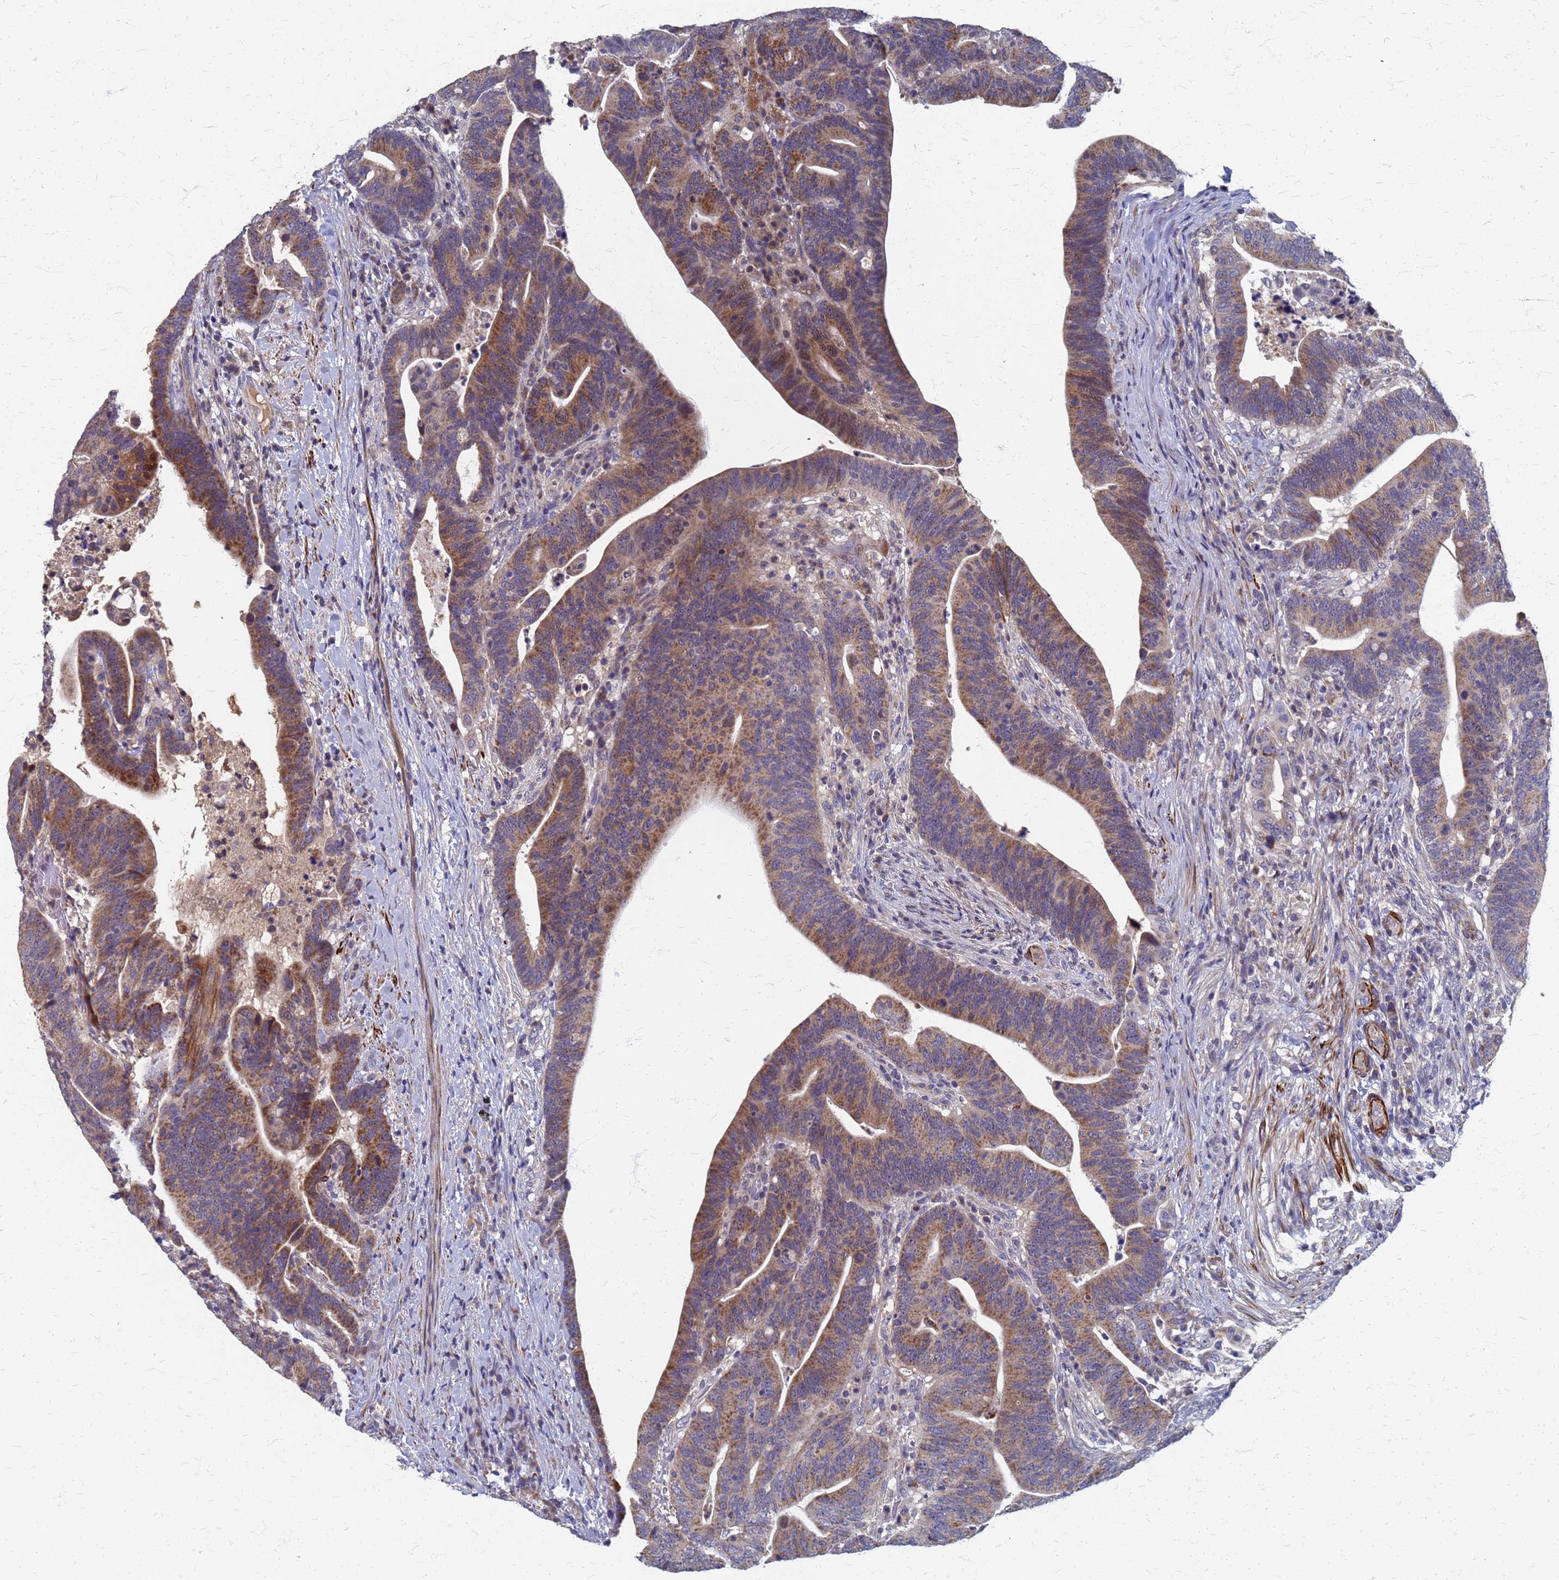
{"staining": {"intensity": "strong", "quantity": "25%-75%", "location": "cytoplasmic/membranous"}, "tissue": "colorectal cancer", "cell_type": "Tumor cells", "image_type": "cancer", "snomed": [{"axis": "morphology", "description": "Adenocarcinoma, NOS"}, {"axis": "topography", "description": "Colon"}], "caption": "This image displays immunohistochemistry staining of human colorectal adenocarcinoma, with high strong cytoplasmic/membranous positivity in approximately 25%-75% of tumor cells.", "gene": "ATPAF1", "patient": {"sex": "female", "age": 66}}